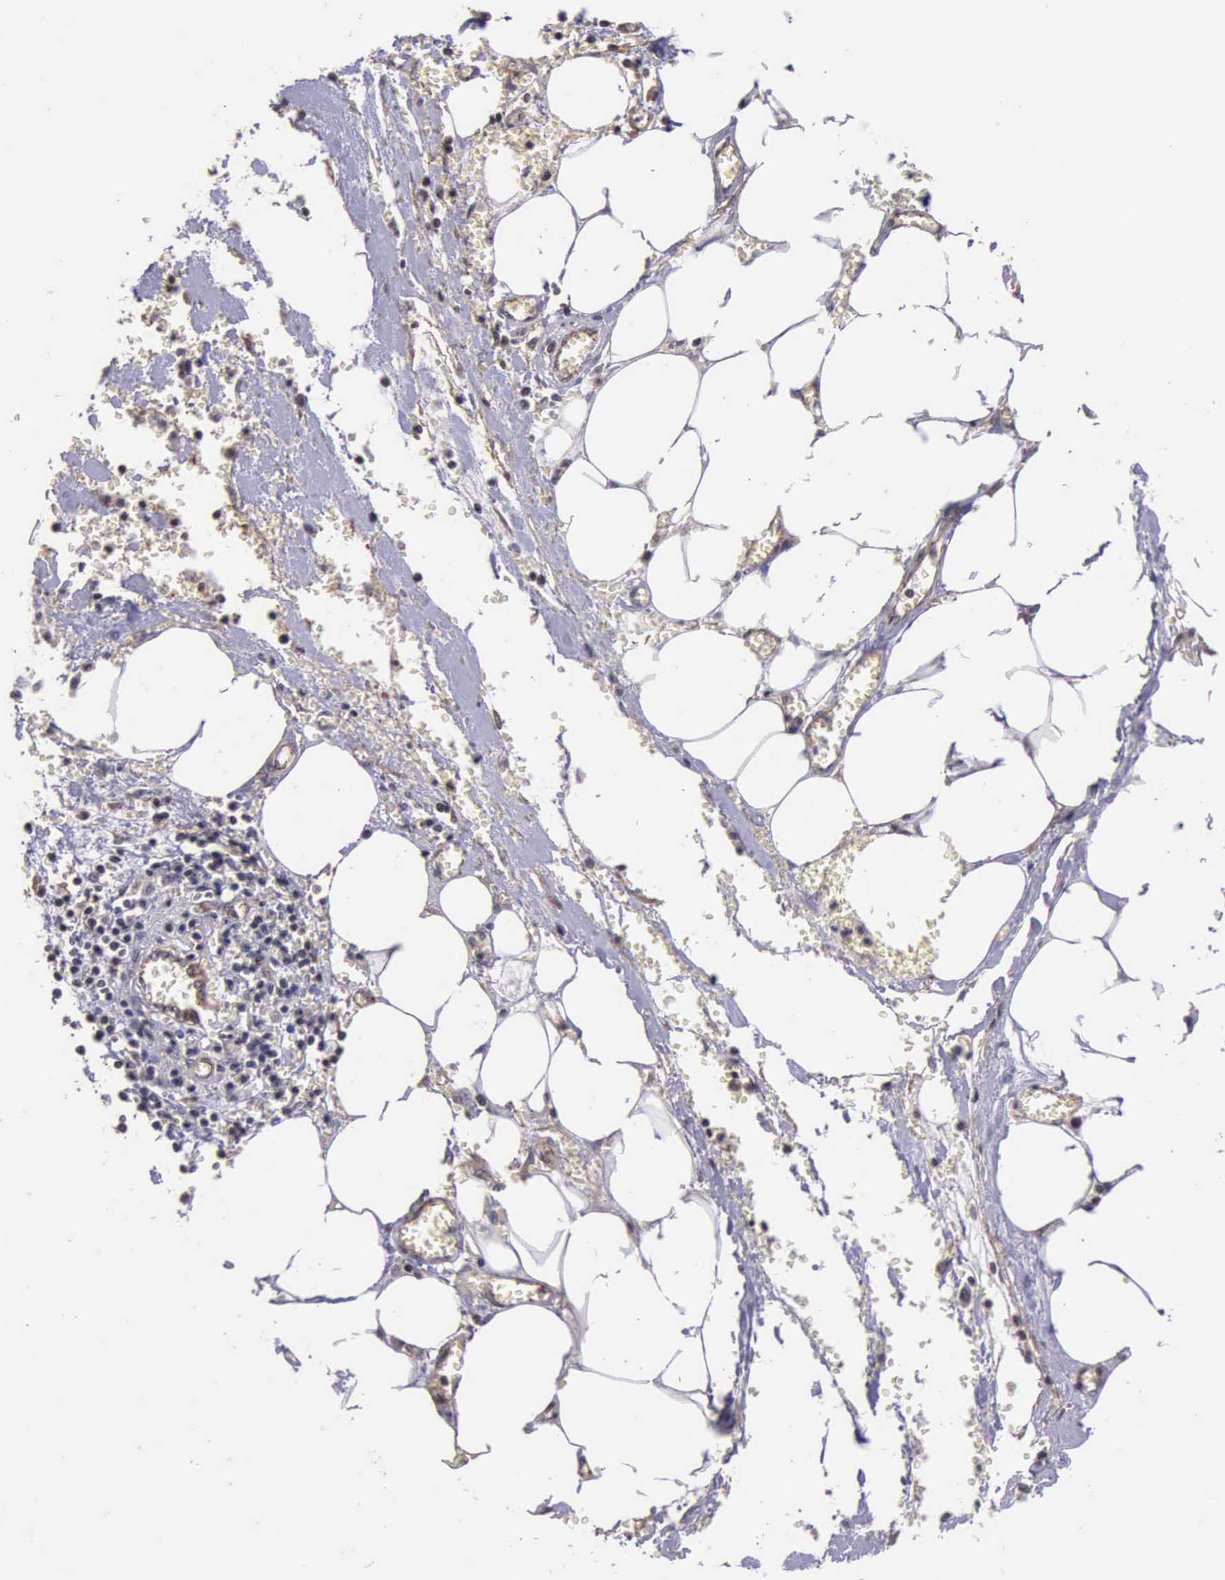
{"staining": {"intensity": "moderate", "quantity": ">75%", "location": "cytoplasmic/membranous"}, "tissue": "pancreatic cancer", "cell_type": "Tumor cells", "image_type": "cancer", "snomed": [{"axis": "morphology", "description": "Adenocarcinoma, NOS"}, {"axis": "topography", "description": "Pancreas"}], "caption": "Pancreatic cancer was stained to show a protein in brown. There is medium levels of moderate cytoplasmic/membranous expression in approximately >75% of tumor cells.", "gene": "CTNNB1", "patient": {"sex": "female", "age": 70}}